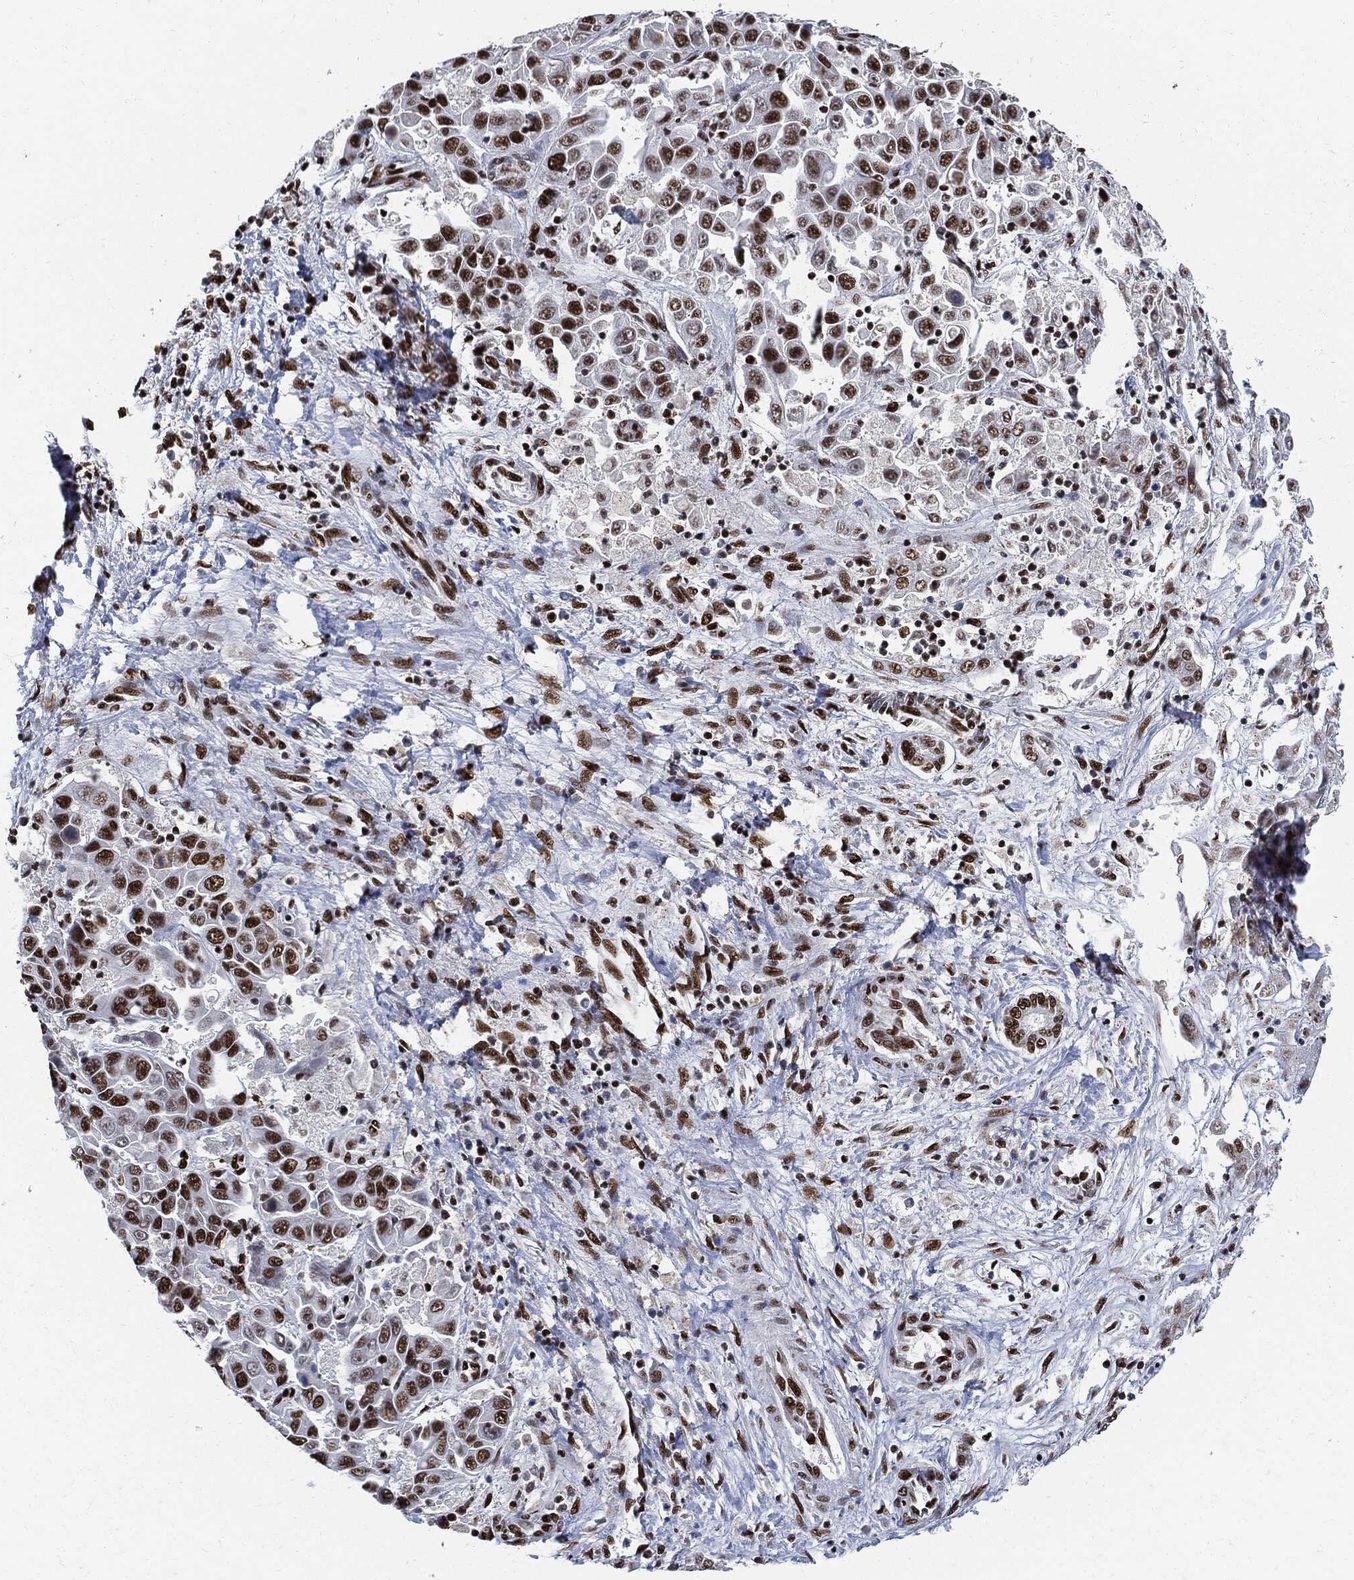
{"staining": {"intensity": "strong", "quantity": ">75%", "location": "nuclear"}, "tissue": "liver cancer", "cell_type": "Tumor cells", "image_type": "cancer", "snomed": [{"axis": "morphology", "description": "Cholangiocarcinoma"}, {"axis": "topography", "description": "Liver"}], "caption": "Protein staining of liver cancer tissue shows strong nuclear staining in about >75% of tumor cells.", "gene": "RECQL", "patient": {"sex": "female", "age": 52}}